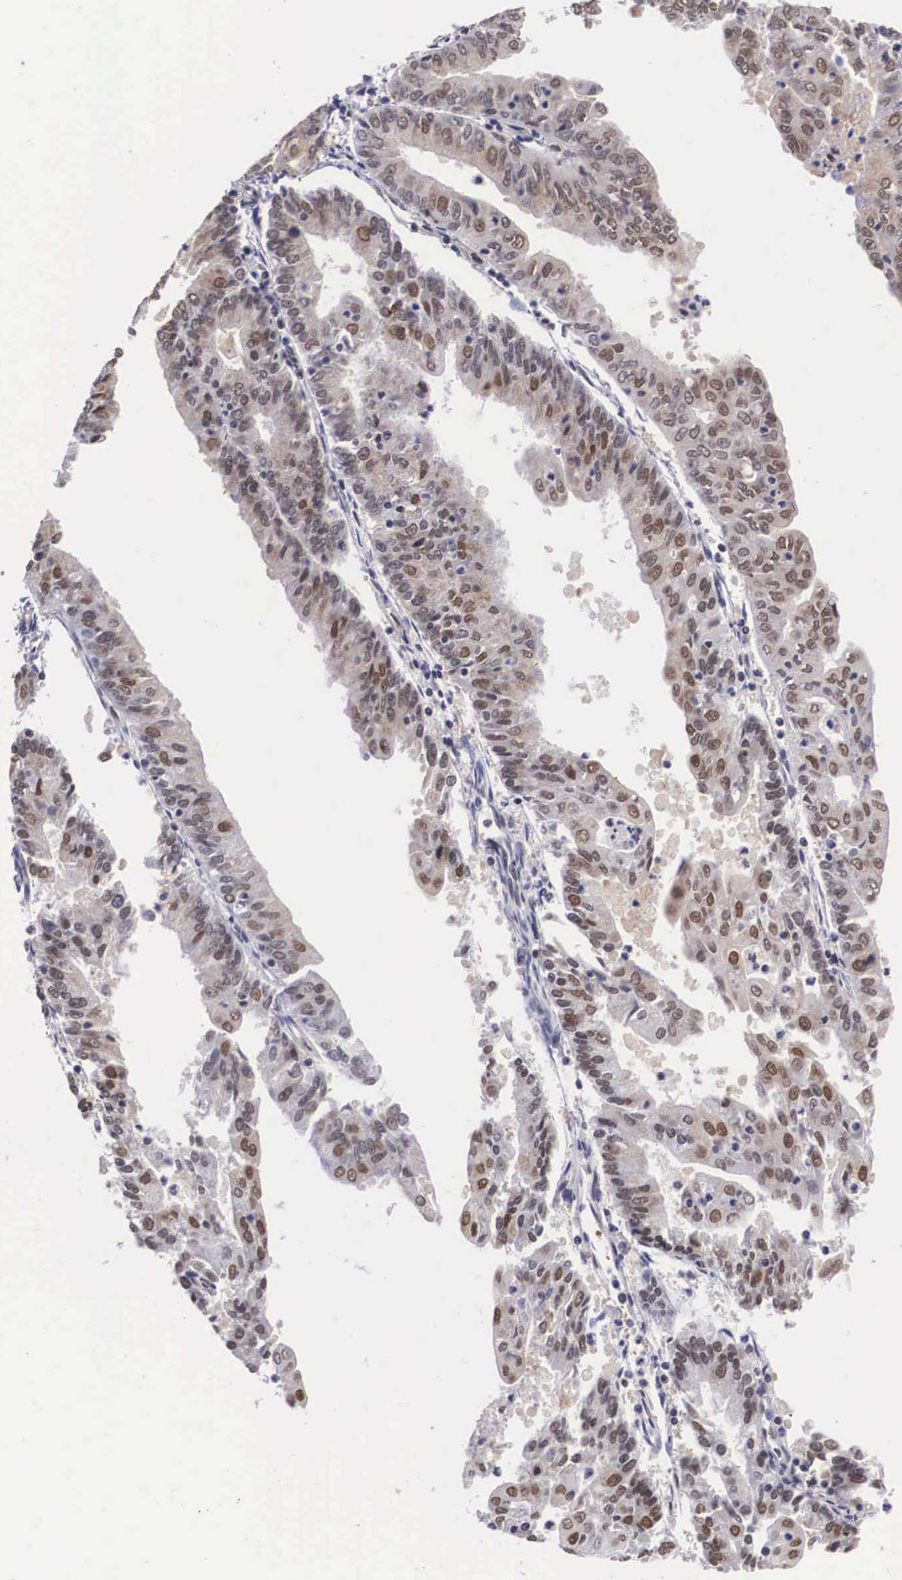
{"staining": {"intensity": "moderate", "quantity": "25%-75%", "location": "cytoplasmic/membranous,nuclear"}, "tissue": "endometrial cancer", "cell_type": "Tumor cells", "image_type": "cancer", "snomed": [{"axis": "morphology", "description": "Adenocarcinoma, NOS"}, {"axis": "topography", "description": "Endometrium"}], "caption": "The photomicrograph displays a brown stain indicating the presence of a protein in the cytoplasmic/membranous and nuclear of tumor cells in adenocarcinoma (endometrial).", "gene": "OTX2", "patient": {"sex": "female", "age": 79}}